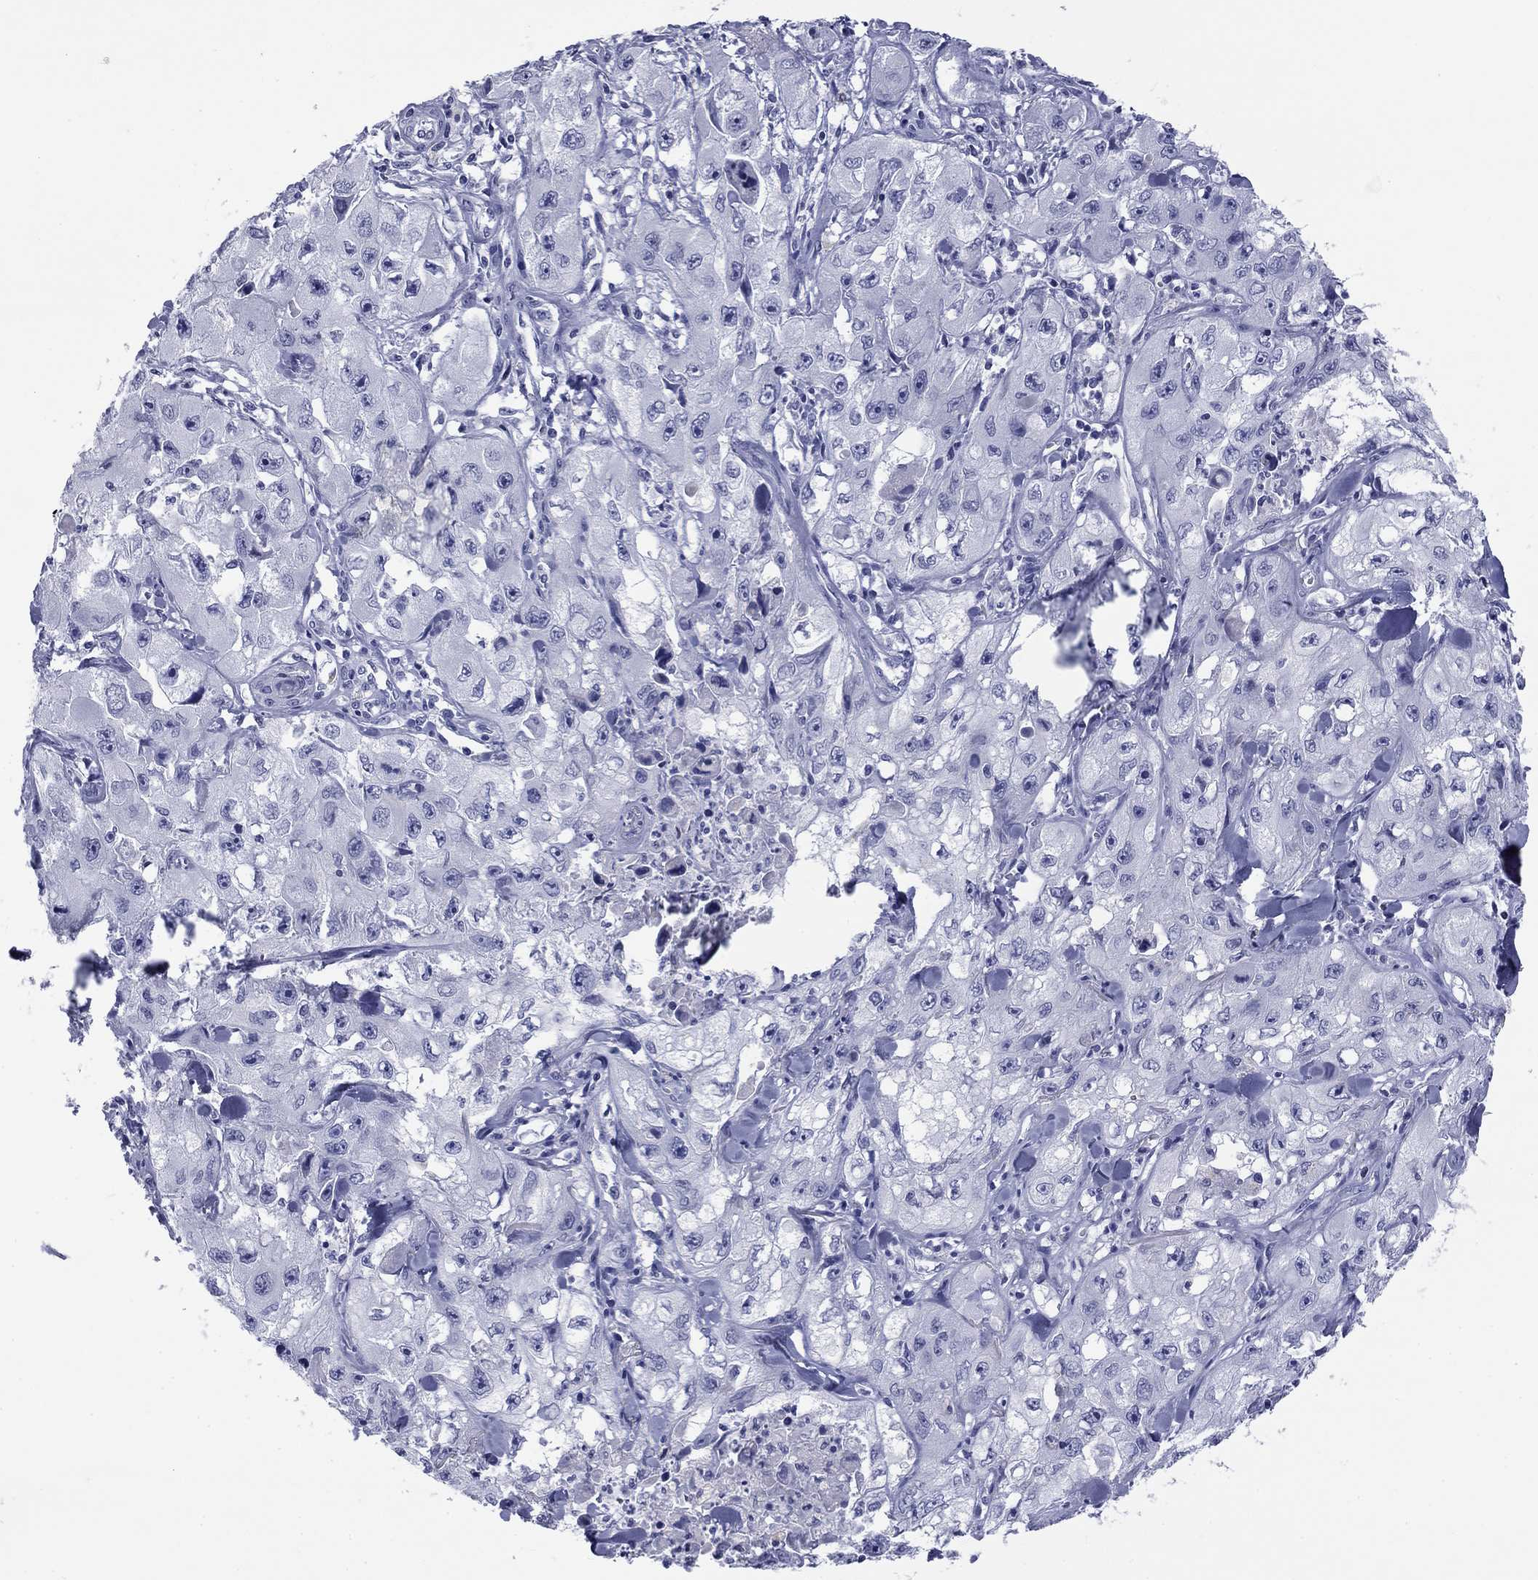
{"staining": {"intensity": "negative", "quantity": "none", "location": "none"}, "tissue": "skin cancer", "cell_type": "Tumor cells", "image_type": "cancer", "snomed": [{"axis": "morphology", "description": "Squamous cell carcinoma, NOS"}, {"axis": "topography", "description": "Skin"}, {"axis": "topography", "description": "Subcutis"}], "caption": "Immunohistochemical staining of skin cancer displays no significant expression in tumor cells. The staining was performed using DAB (3,3'-diaminobenzidine) to visualize the protein expression in brown, while the nuclei were stained in blue with hematoxylin (Magnification: 20x).", "gene": "ABCC2", "patient": {"sex": "male", "age": 73}}